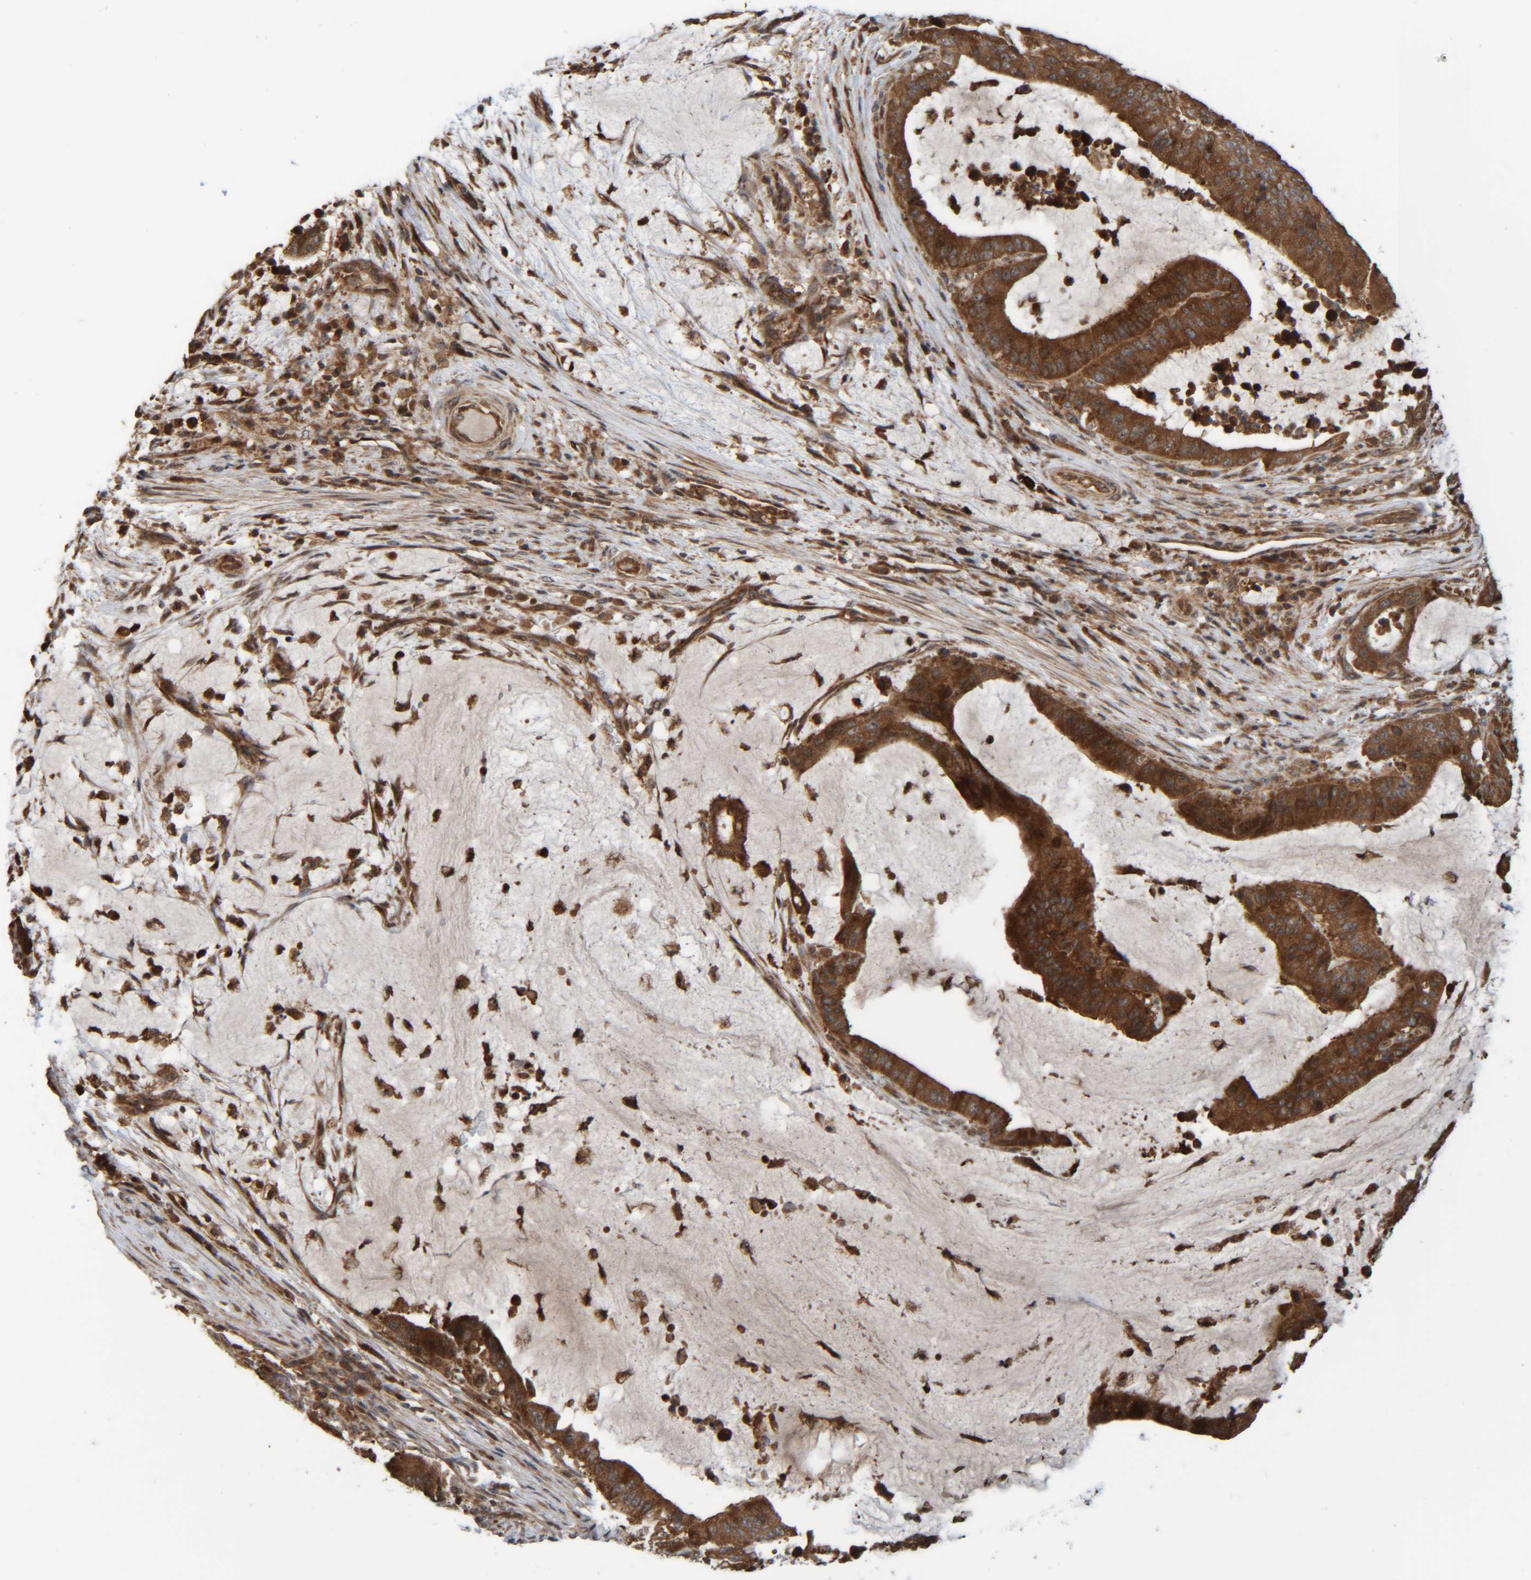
{"staining": {"intensity": "strong", "quantity": ">75%", "location": "cytoplasmic/membranous"}, "tissue": "liver cancer", "cell_type": "Tumor cells", "image_type": "cancer", "snomed": [{"axis": "morphology", "description": "Normal tissue, NOS"}, {"axis": "morphology", "description": "Cholangiocarcinoma"}, {"axis": "topography", "description": "Liver"}, {"axis": "topography", "description": "Peripheral nerve tissue"}], "caption": "Immunohistochemistry (IHC) of liver cancer reveals high levels of strong cytoplasmic/membranous staining in approximately >75% of tumor cells.", "gene": "CCDC57", "patient": {"sex": "female", "age": 73}}